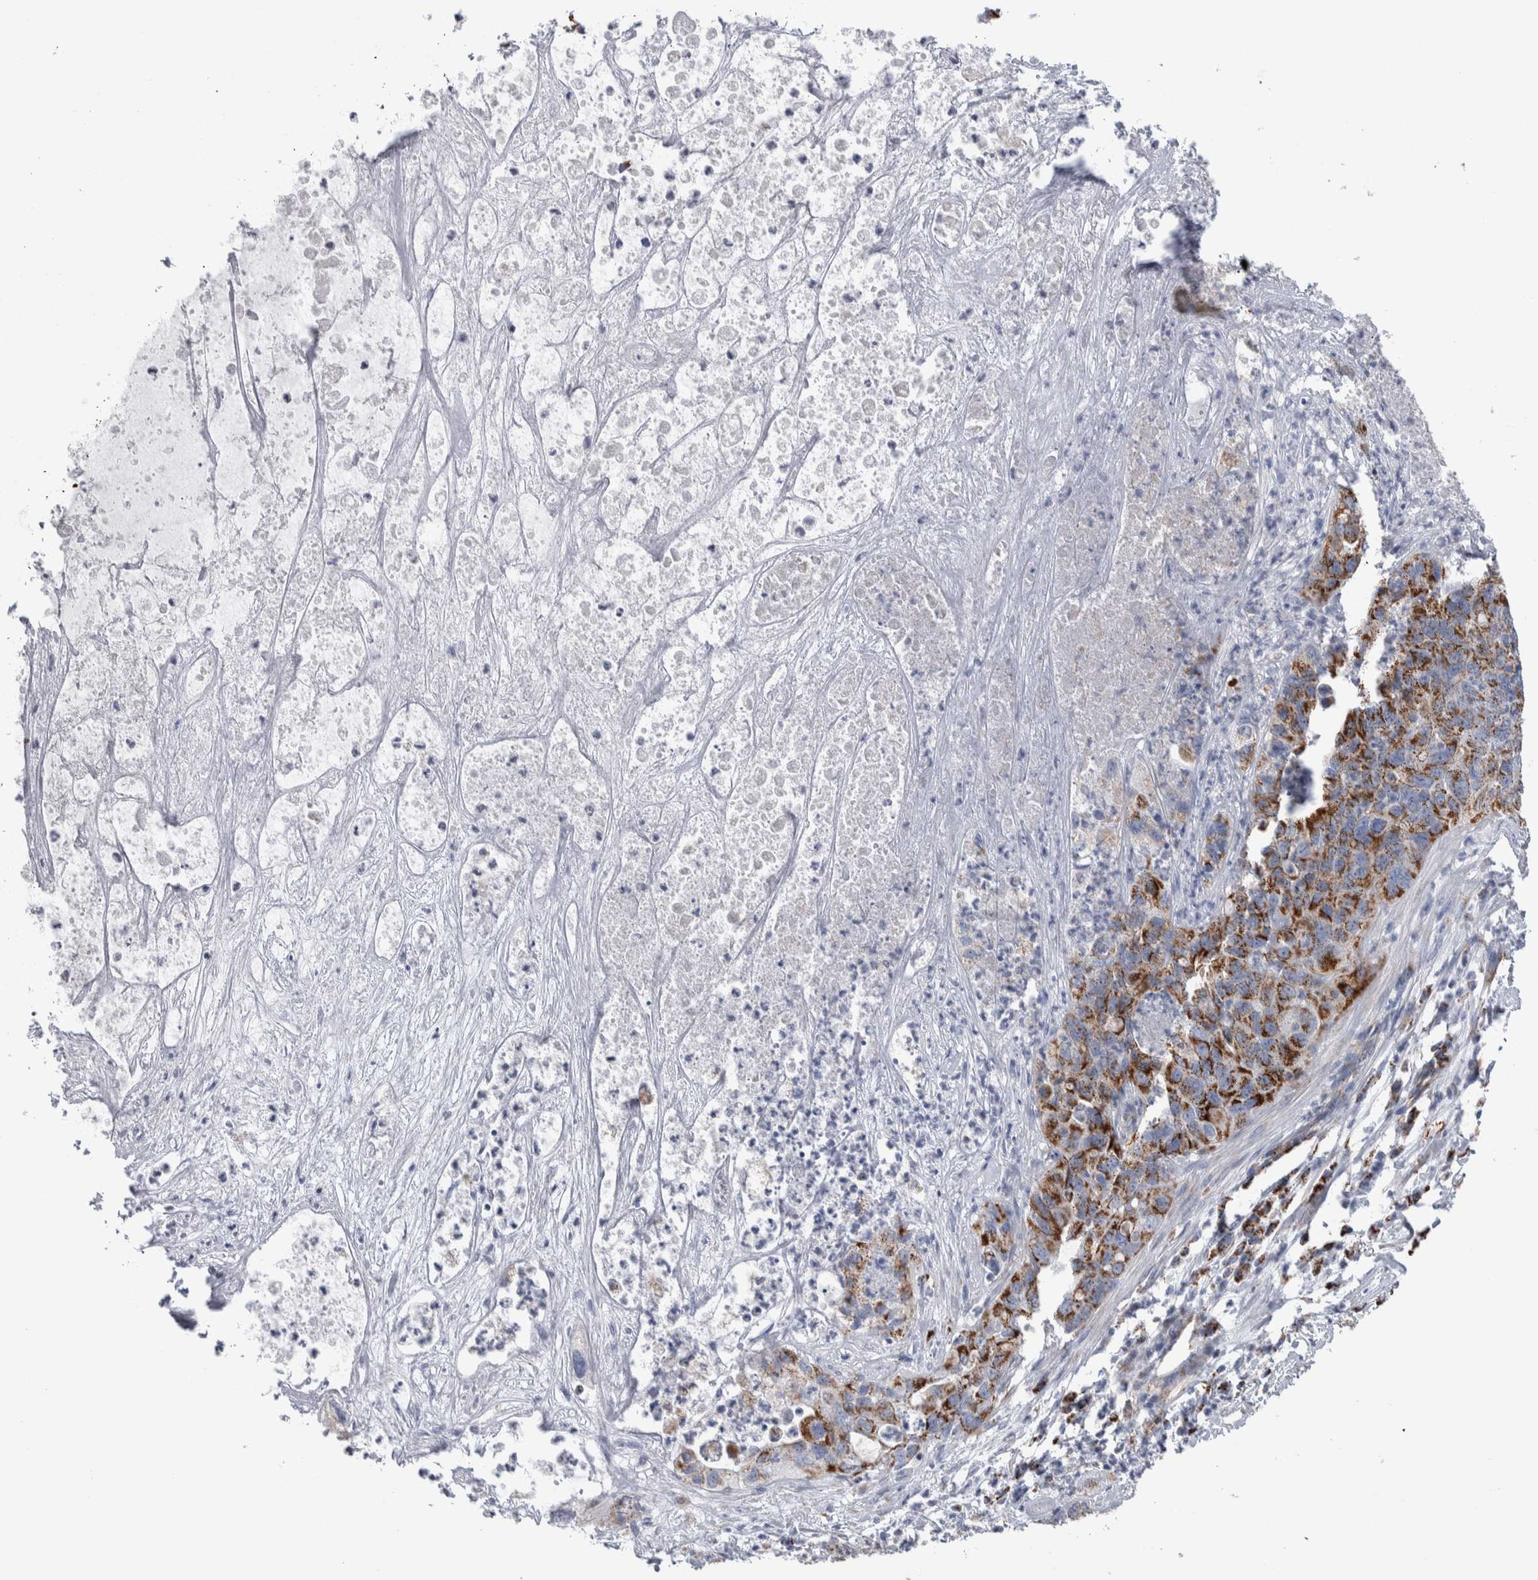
{"staining": {"intensity": "moderate", "quantity": ">75%", "location": "cytoplasmic/membranous"}, "tissue": "pancreatic cancer", "cell_type": "Tumor cells", "image_type": "cancer", "snomed": [{"axis": "morphology", "description": "Adenocarcinoma, NOS"}, {"axis": "topography", "description": "Pancreas"}], "caption": "Immunohistochemical staining of pancreatic cancer (adenocarcinoma) shows moderate cytoplasmic/membranous protein expression in about >75% of tumor cells.", "gene": "ETFA", "patient": {"sex": "female", "age": 78}}